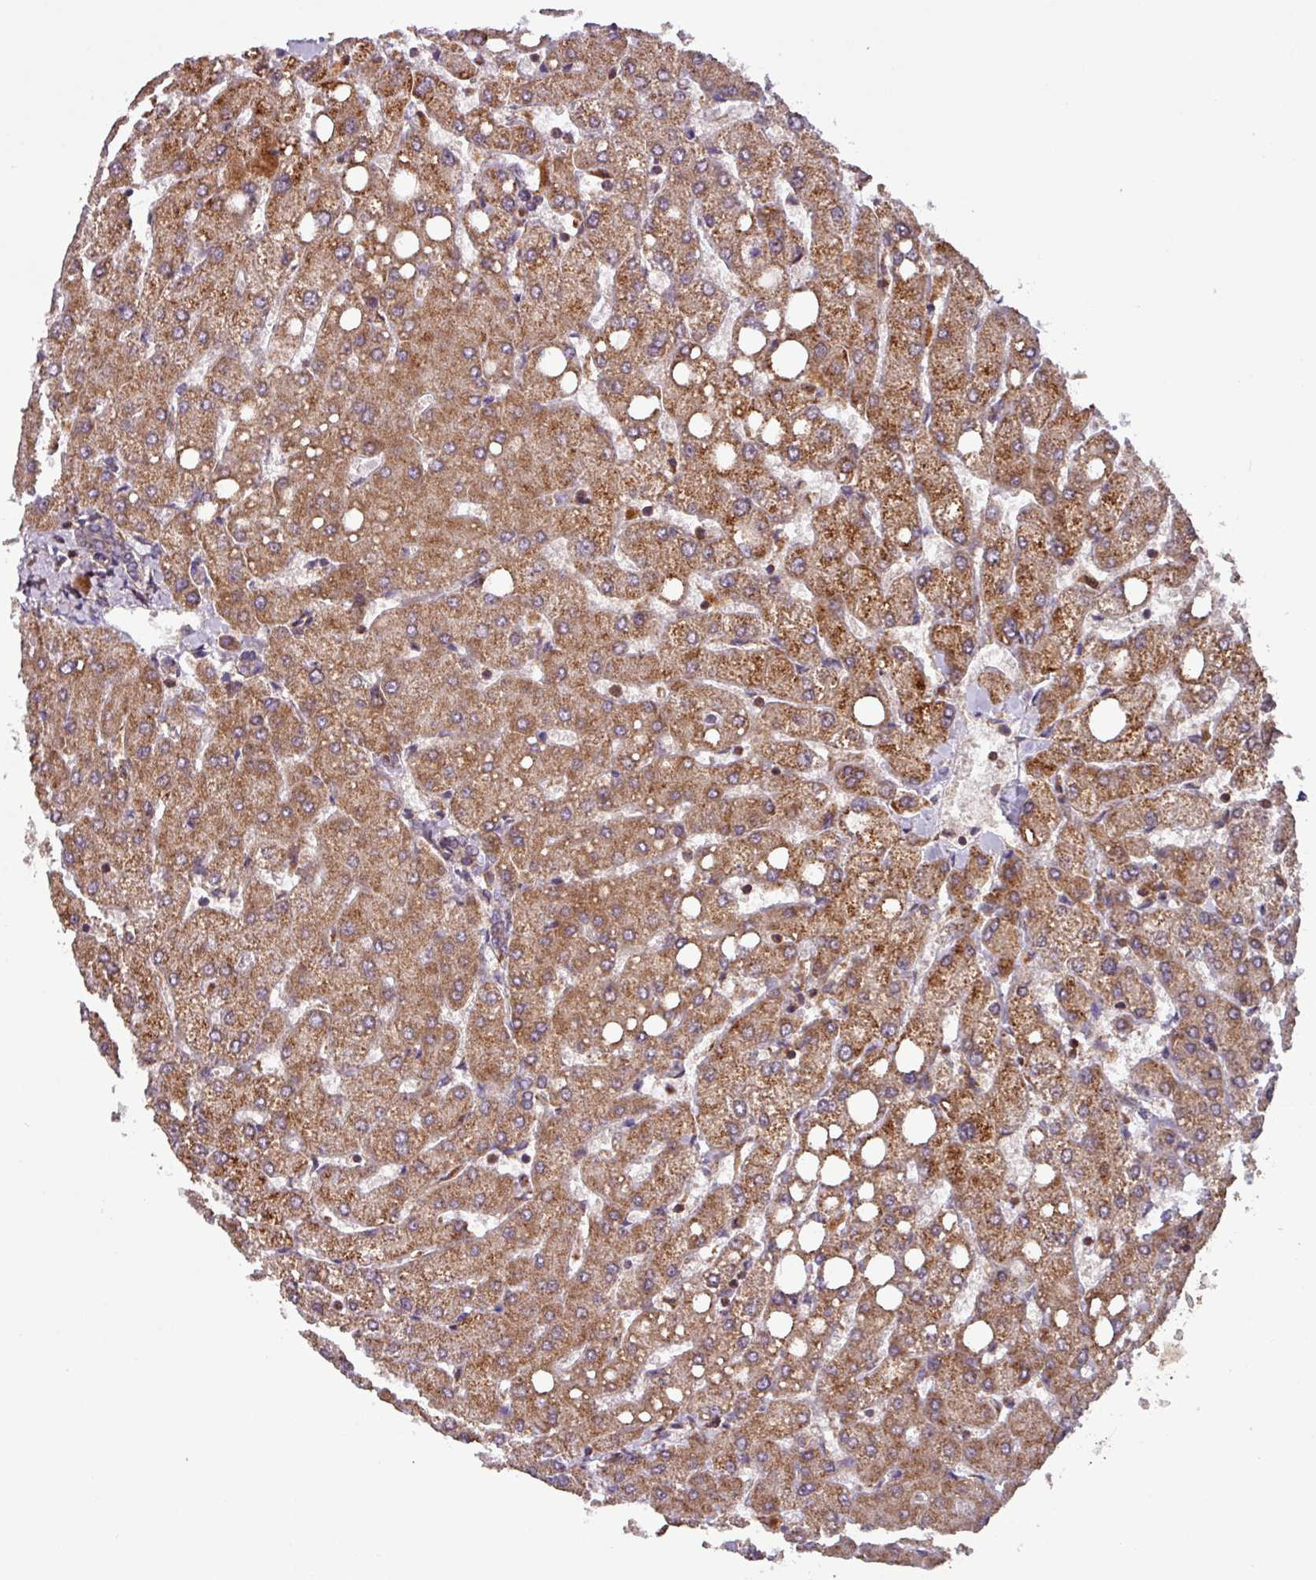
{"staining": {"intensity": "moderate", "quantity": ">75%", "location": "cytoplasmic/membranous"}, "tissue": "liver", "cell_type": "Cholangiocytes", "image_type": "normal", "snomed": [{"axis": "morphology", "description": "Normal tissue, NOS"}, {"axis": "topography", "description": "Liver"}], "caption": "Cholangiocytes show moderate cytoplasmic/membranous expression in approximately >75% of cells in normal liver.", "gene": "PLEKHD1", "patient": {"sex": "female", "age": 54}}